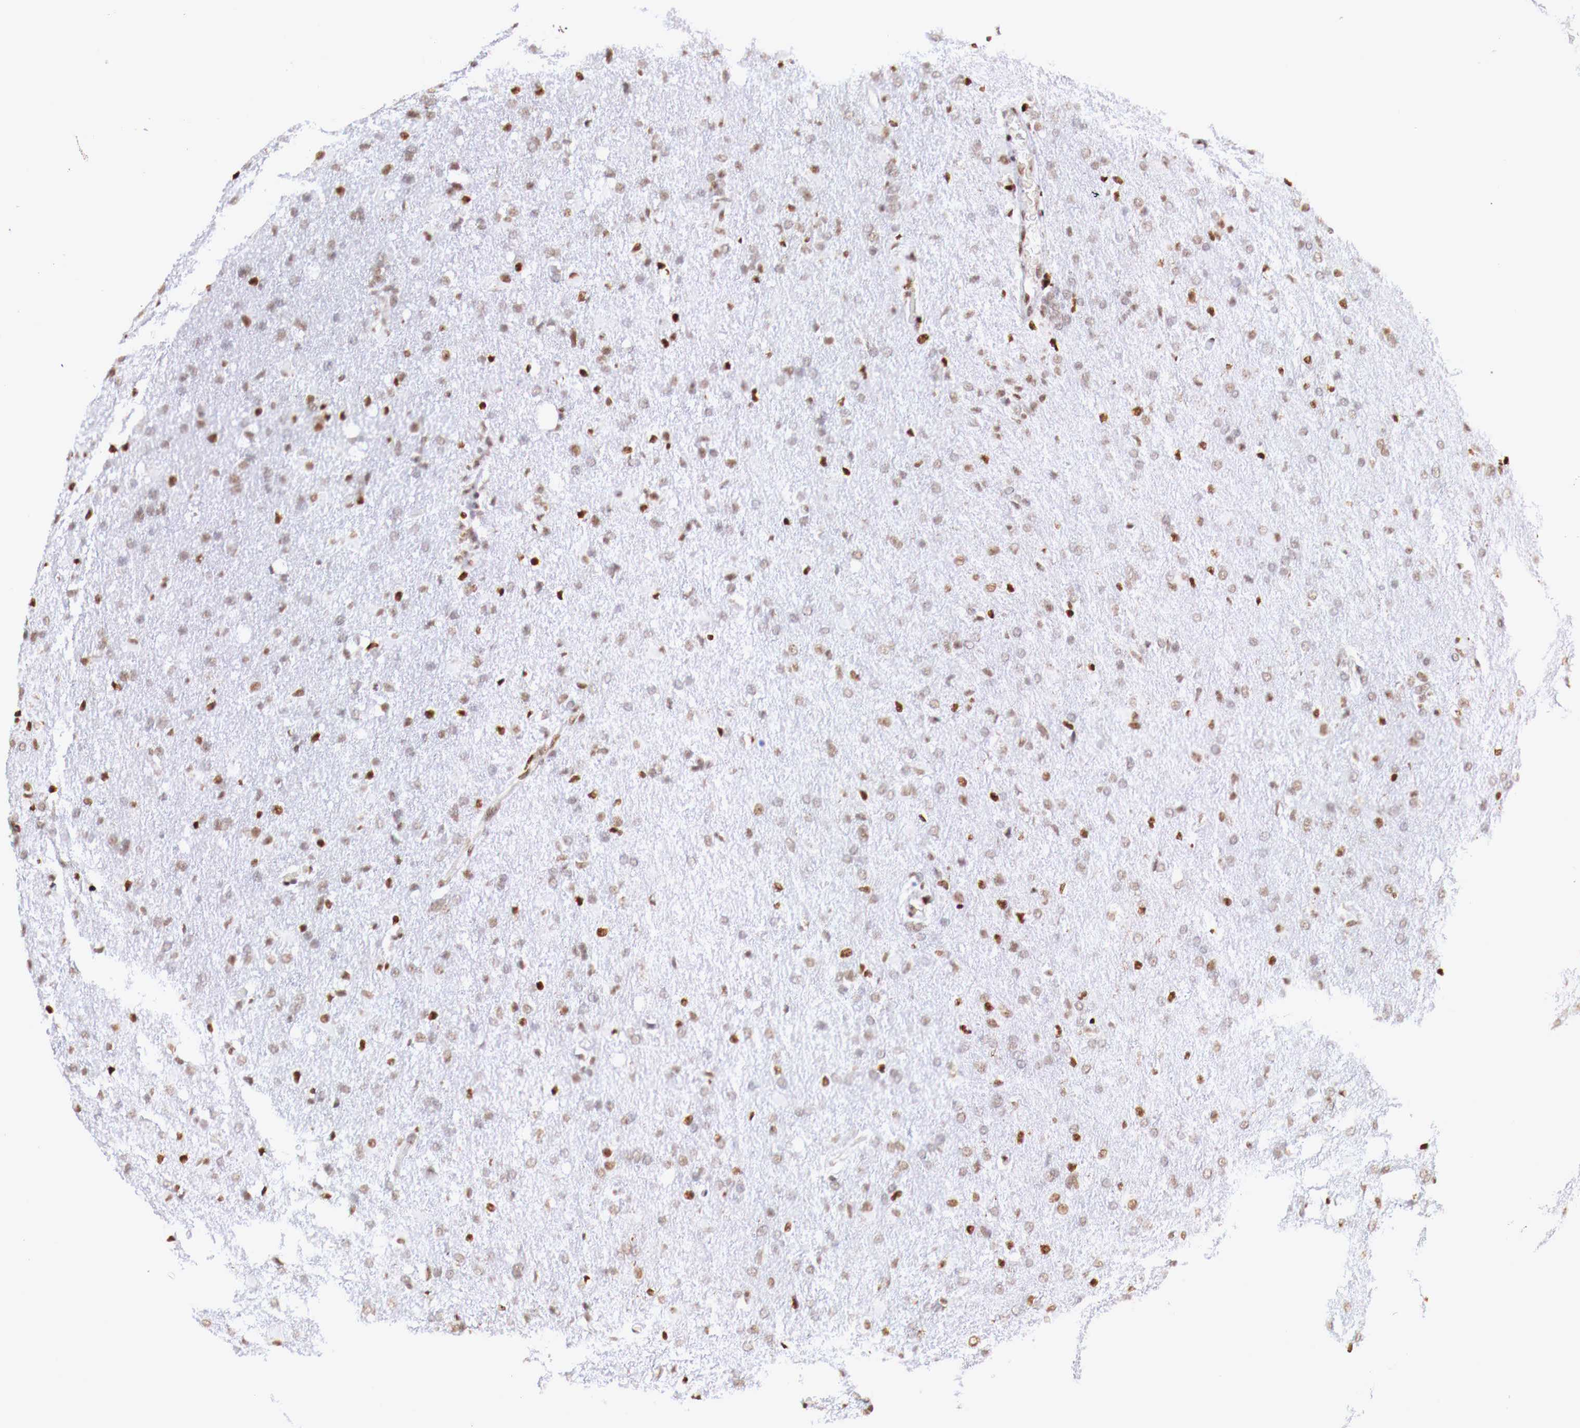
{"staining": {"intensity": "weak", "quantity": ">75%", "location": "nuclear"}, "tissue": "glioma", "cell_type": "Tumor cells", "image_type": "cancer", "snomed": [{"axis": "morphology", "description": "Glioma, malignant, High grade"}, {"axis": "topography", "description": "Brain"}], "caption": "Glioma was stained to show a protein in brown. There is low levels of weak nuclear positivity in approximately >75% of tumor cells.", "gene": "MAX", "patient": {"sex": "male", "age": 68}}